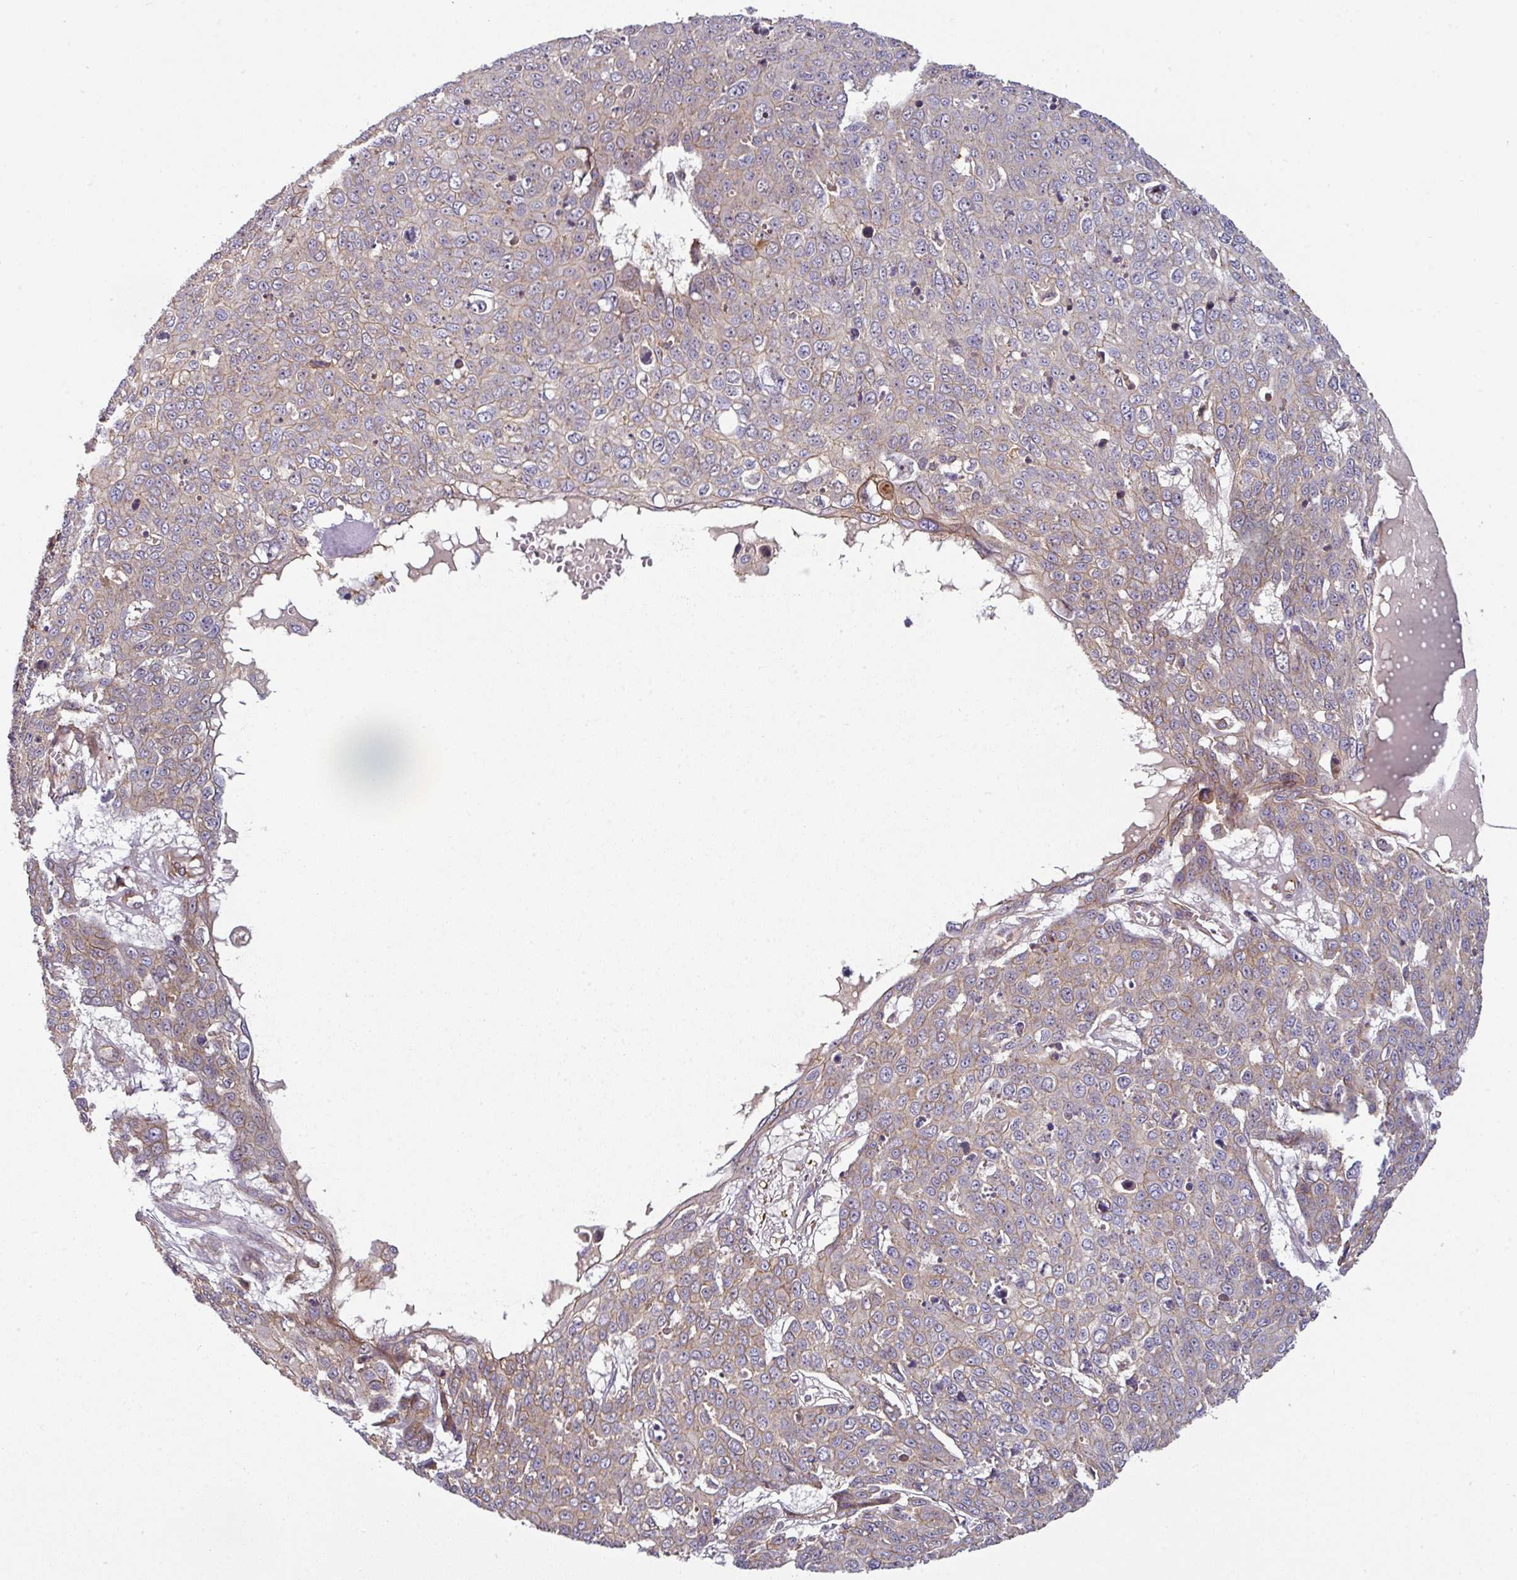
{"staining": {"intensity": "weak", "quantity": "25%-75%", "location": "cytoplasmic/membranous"}, "tissue": "skin cancer", "cell_type": "Tumor cells", "image_type": "cancer", "snomed": [{"axis": "morphology", "description": "Squamous cell carcinoma, NOS"}, {"axis": "topography", "description": "Skin"}], "caption": "Skin cancer stained for a protein reveals weak cytoplasmic/membranous positivity in tumor cells. (DAB = brown stain, brightfield microscopy at high magnification).", "gene": "CASP2", "patient": {"sex": "male", "age": 71}}